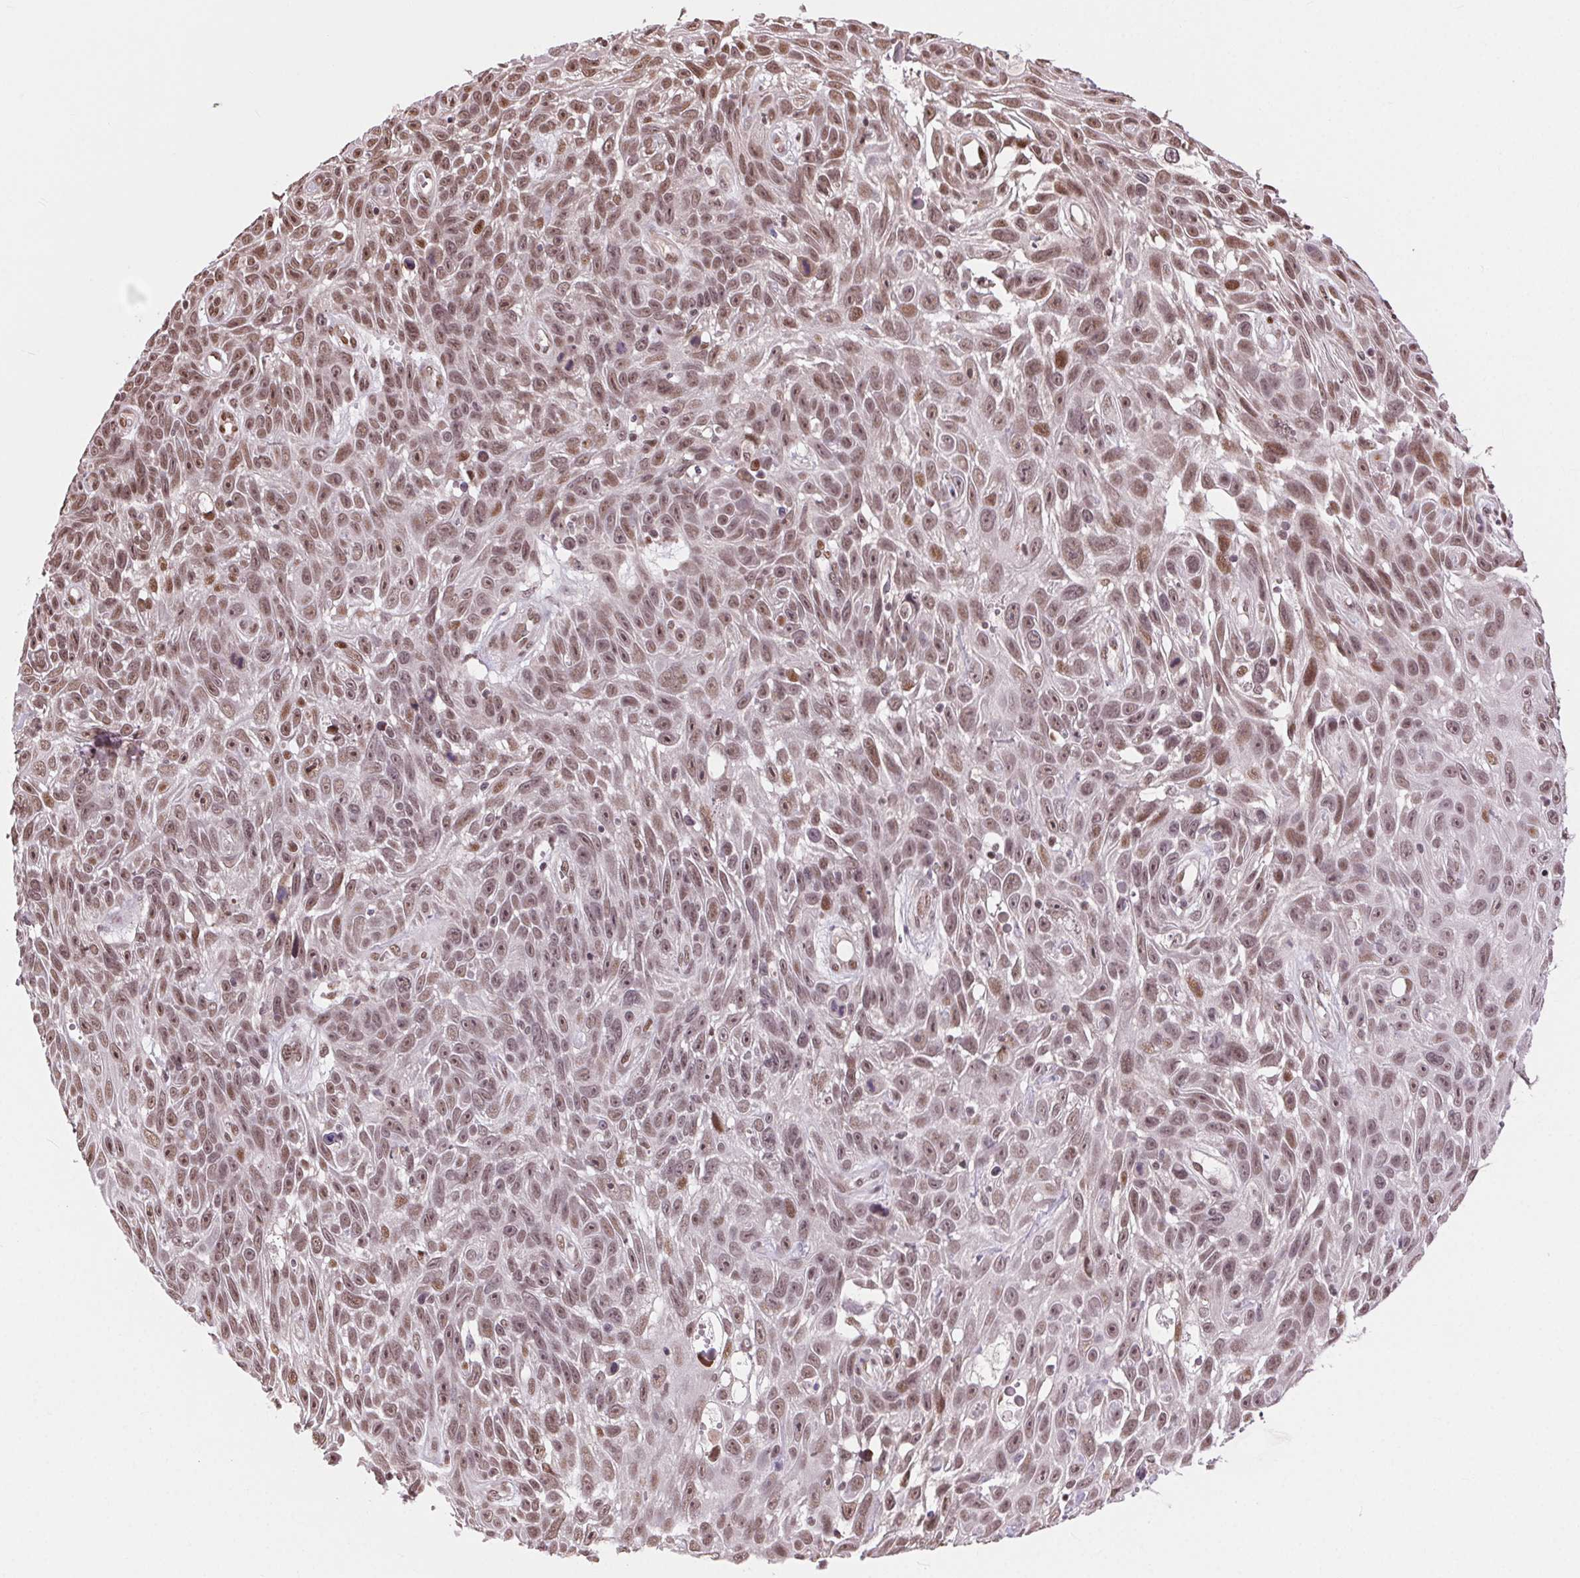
{"staining": {"intensity": "moderate", "quantity": ">75%", "location": "nuclear"}, "tissue": "skin cancer", "cell_type": "Tumor cells", "image_type": "cancer", "snomed": [{"axis": "morphology", "description": "Squamous cell carcinoma, NOS"}, {"axis": "topography", "description": "Skin"}], "caption": "Brown immunohistochemical staining in skin squamous cell carcinoma shows moderate nuclear positivity in approximately >75% of tumor cells.", "gene": "RAD23A", "patient": {"sex": "male", "age": 82}}